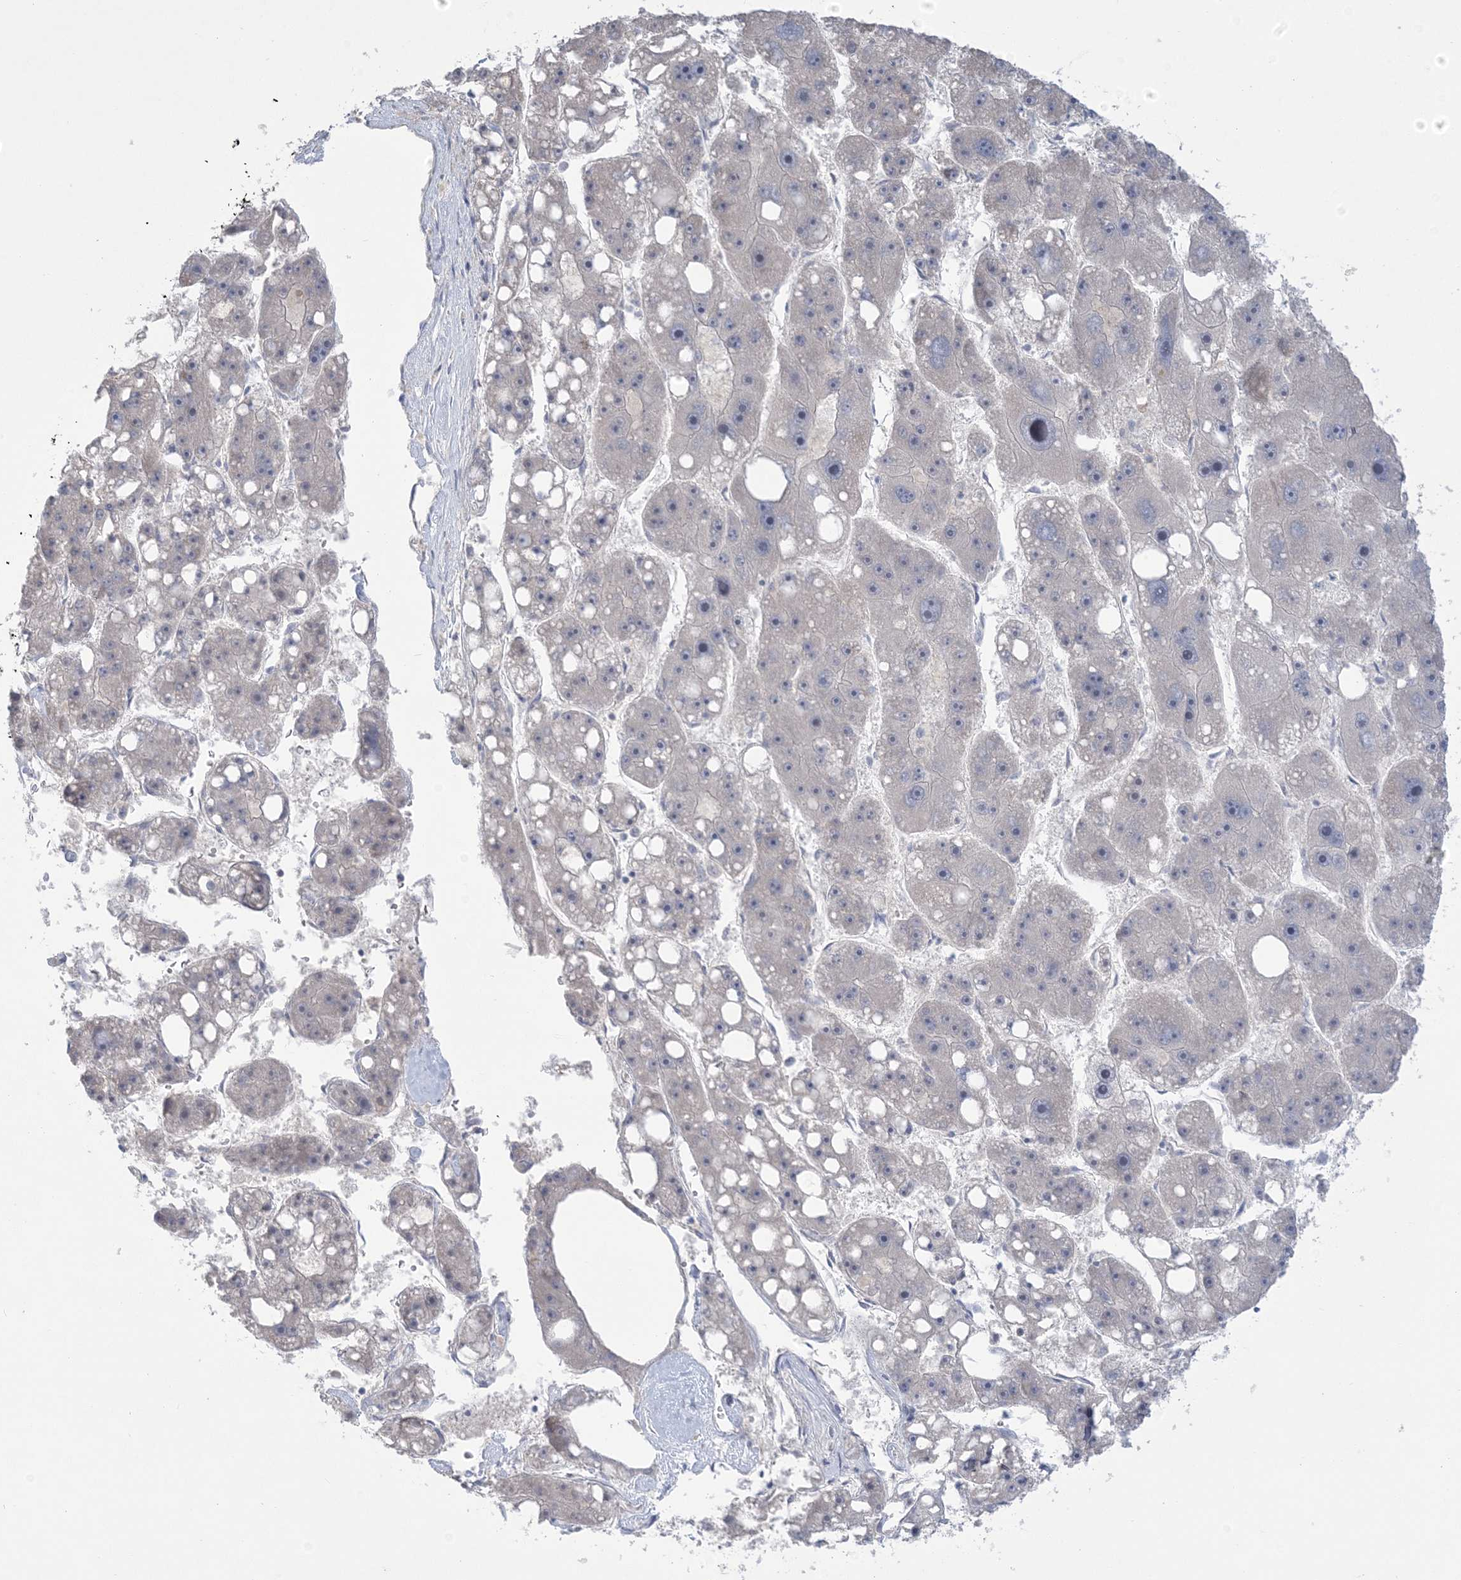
{"staining": {"intensity": "negative", "quantity": "none", "location": "none"}, "tissue": "liver cancer", "cell_type": "Tumor cells", "image_type": "cancer", "snomed": [{"axis": "morphology", "description": "Carcinoma, Hepatocellular, NOS"}, {"axis": "topography", "description": "Liver"}], "caption": "This is a image of IHC staining of liver cancer, which shows no staining in tumor cells.", "gene": "TRMT10C", "patient": {"sex": "female", "age": 61}}